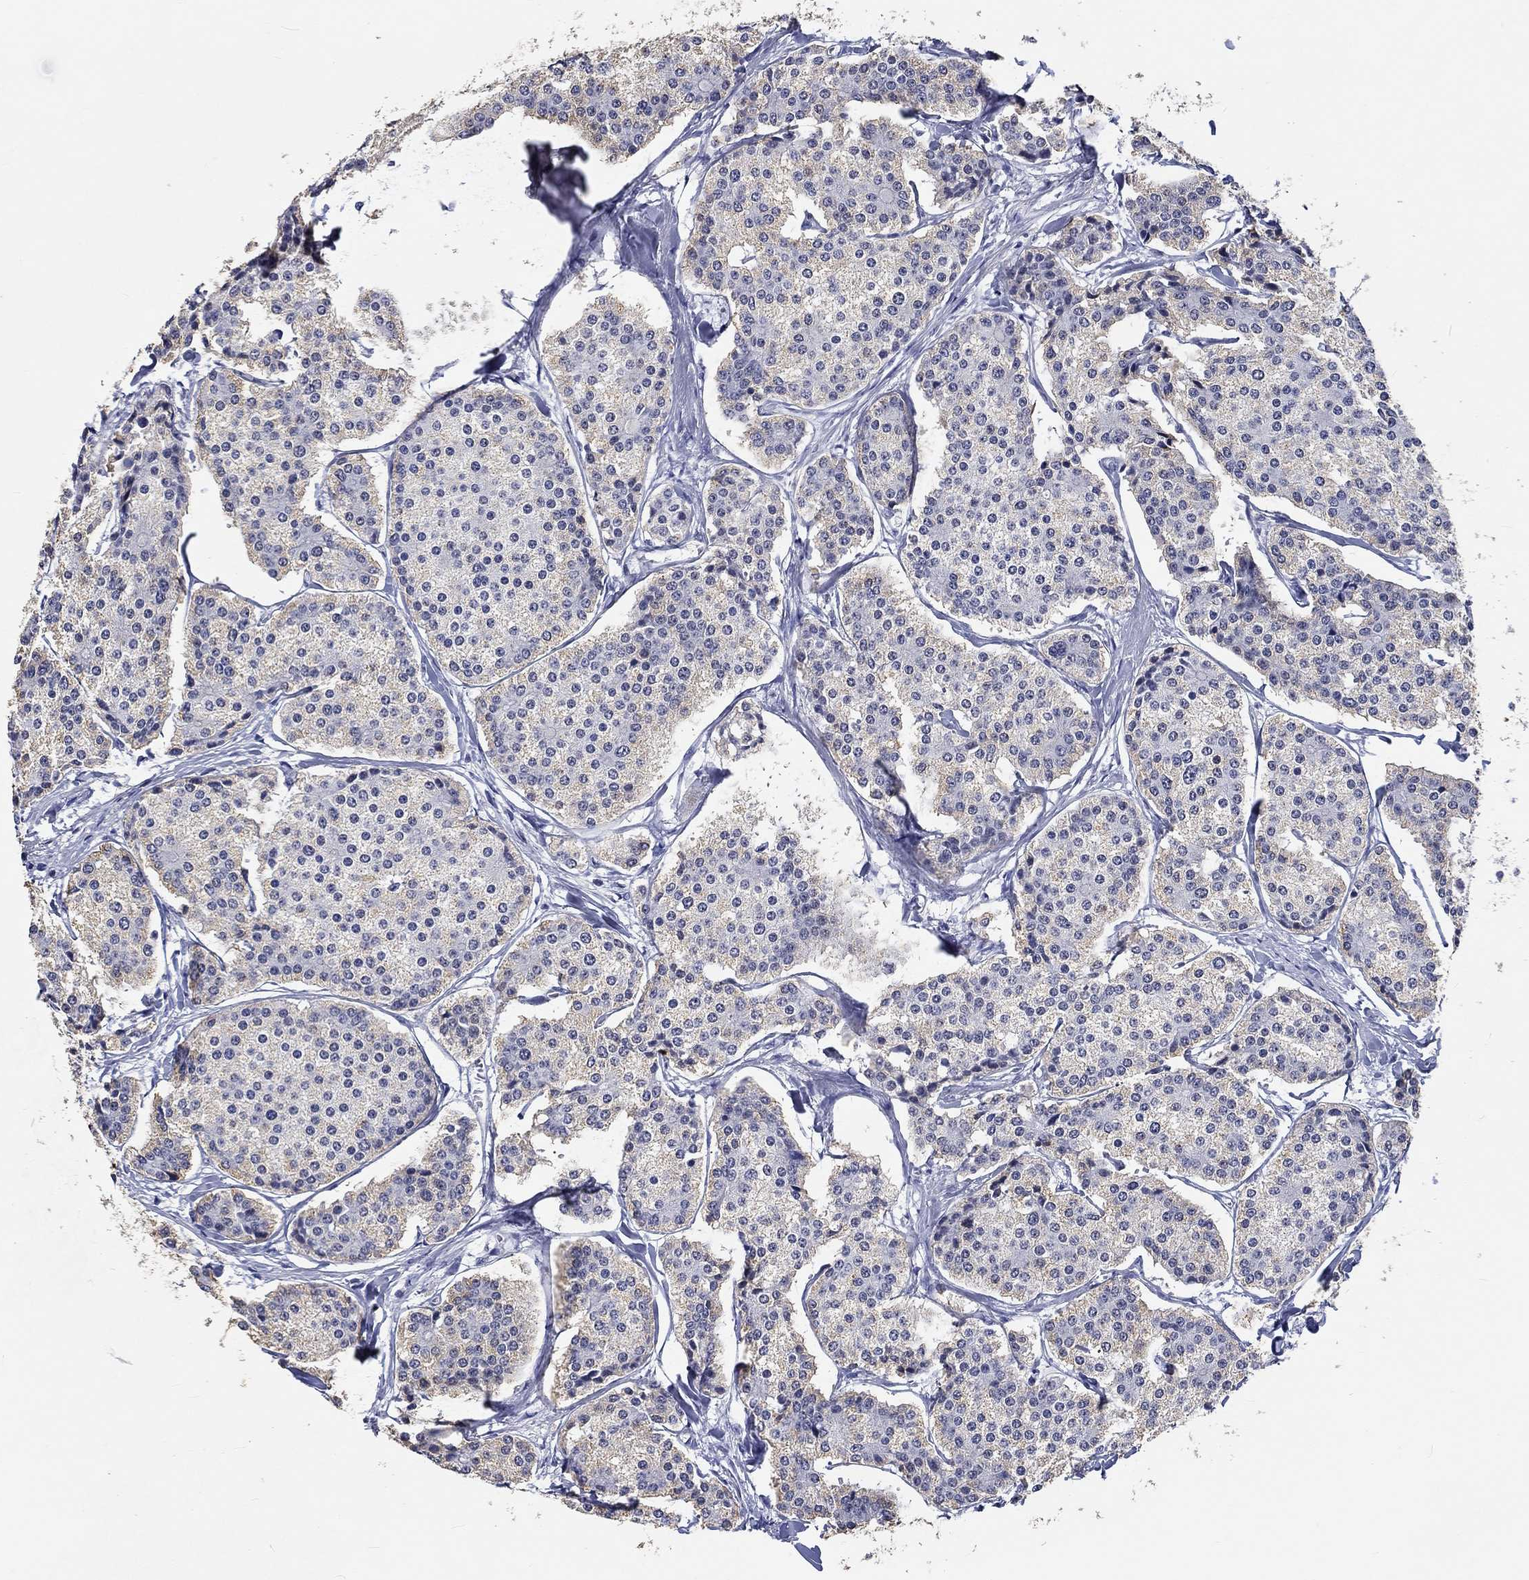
{"staining": {"intensity": "negative", "quantity": "none", "location": "none"}, "tissue": "carcinoid", "cell_type": "Tumor cells", "image_type": "cancer", "snomed": [{"axis": "morphology", "description": "Carcinoid, malignant, NOS"}, {"axis": "topography", "description": "Small intestine"}], "caption": "Immunohistochemical staining of carcinoid exhibits no significant staining in tumor cells. Nuclei are stained in blue.", "gene": "GRIN1", "patient": {"sex": "female", "age": 65}}